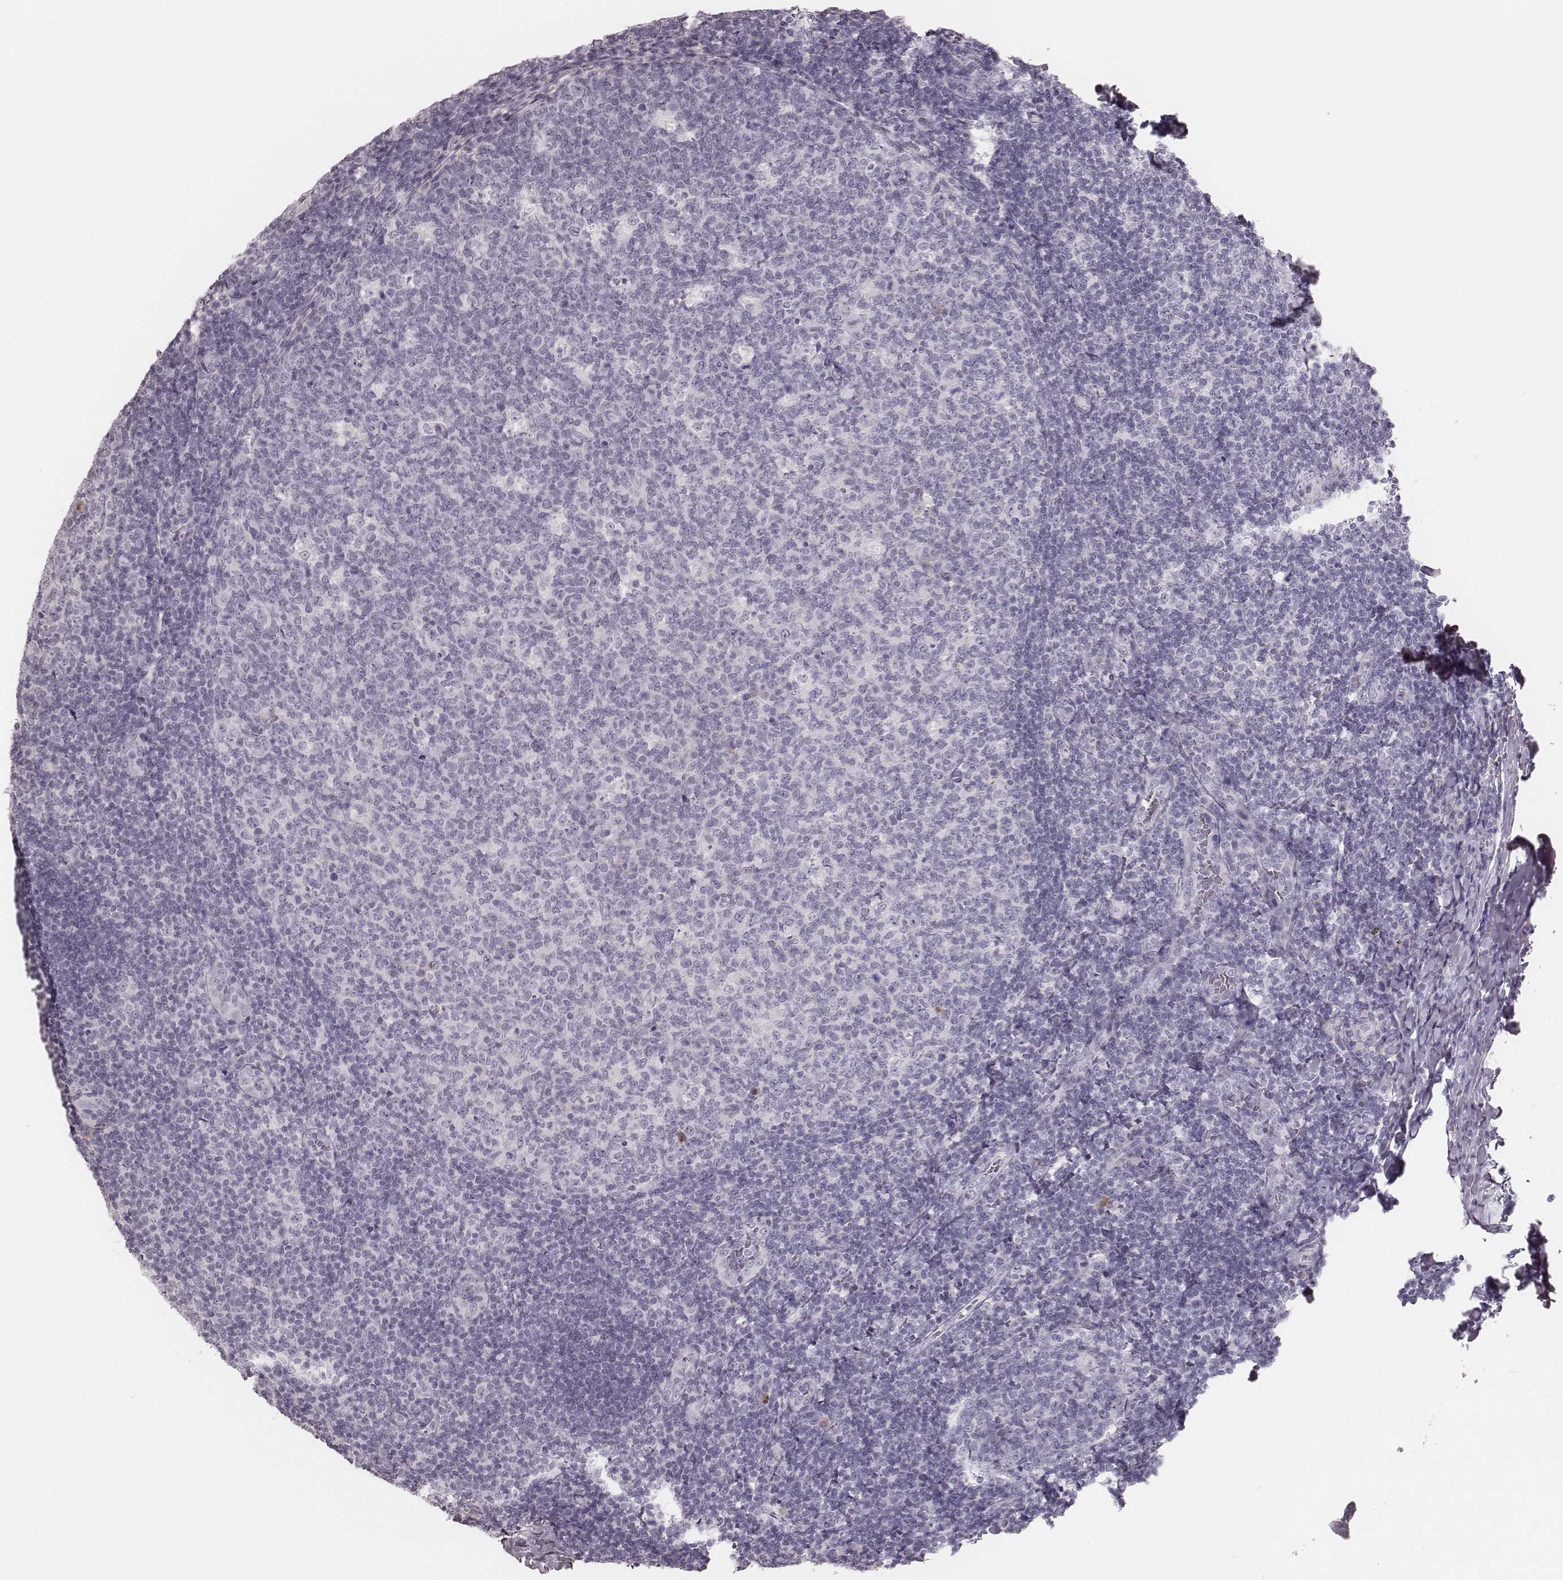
{"staining": {"intensity": "negative", "quantity": "none", "location": "none"}, "tissue": "tonsil", "cell_type": "Germinal center cells", "image_type": "normal", "snomed": [{"axis": "morphology", "description": "Normal tissue, NOS"}, {"axis": "topography", "description": "Tonsil"}], "caption": "Image shows no protein positivity in germinal center cells of normal tonsil.", "gene": "KRT82", "patient": {"sex": "male", "age": 17}}